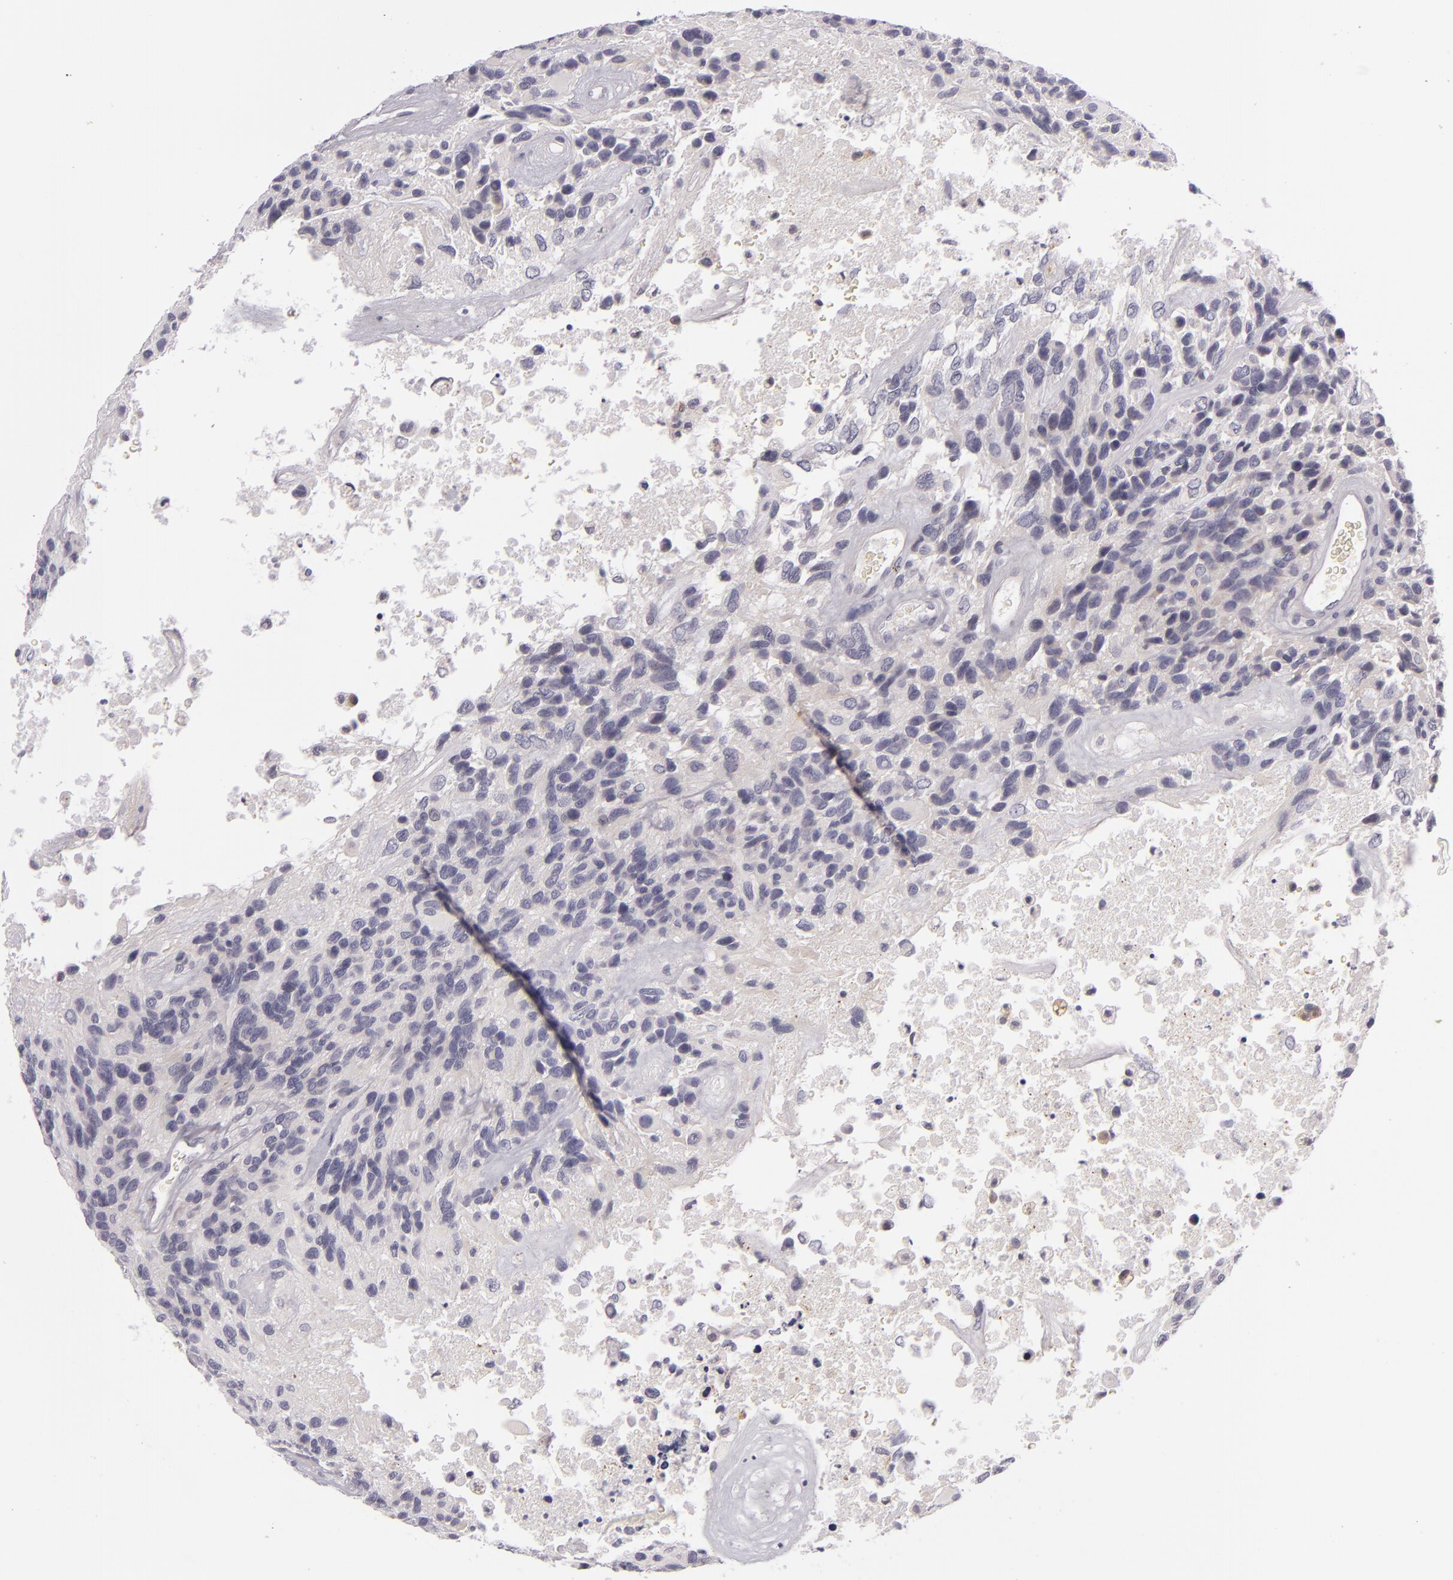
{"staining": {"intensity": "negative", "quantity": "none", "location": "none"}, "tissue": "glioma", "cell_type": "Tumor cells", "image_type": "cancer", "snomed": [{"axis": "morphology", "description": "Glioma, malignant, High grade"}, {"axis": "topography", "description": "Brain"}], "caption": "An IHC micrograph of glioma is shown. There is no staining in tumor cells of glioma.", "gene": "FAM181A", "patient": {"sex": "male", "age": 77}}